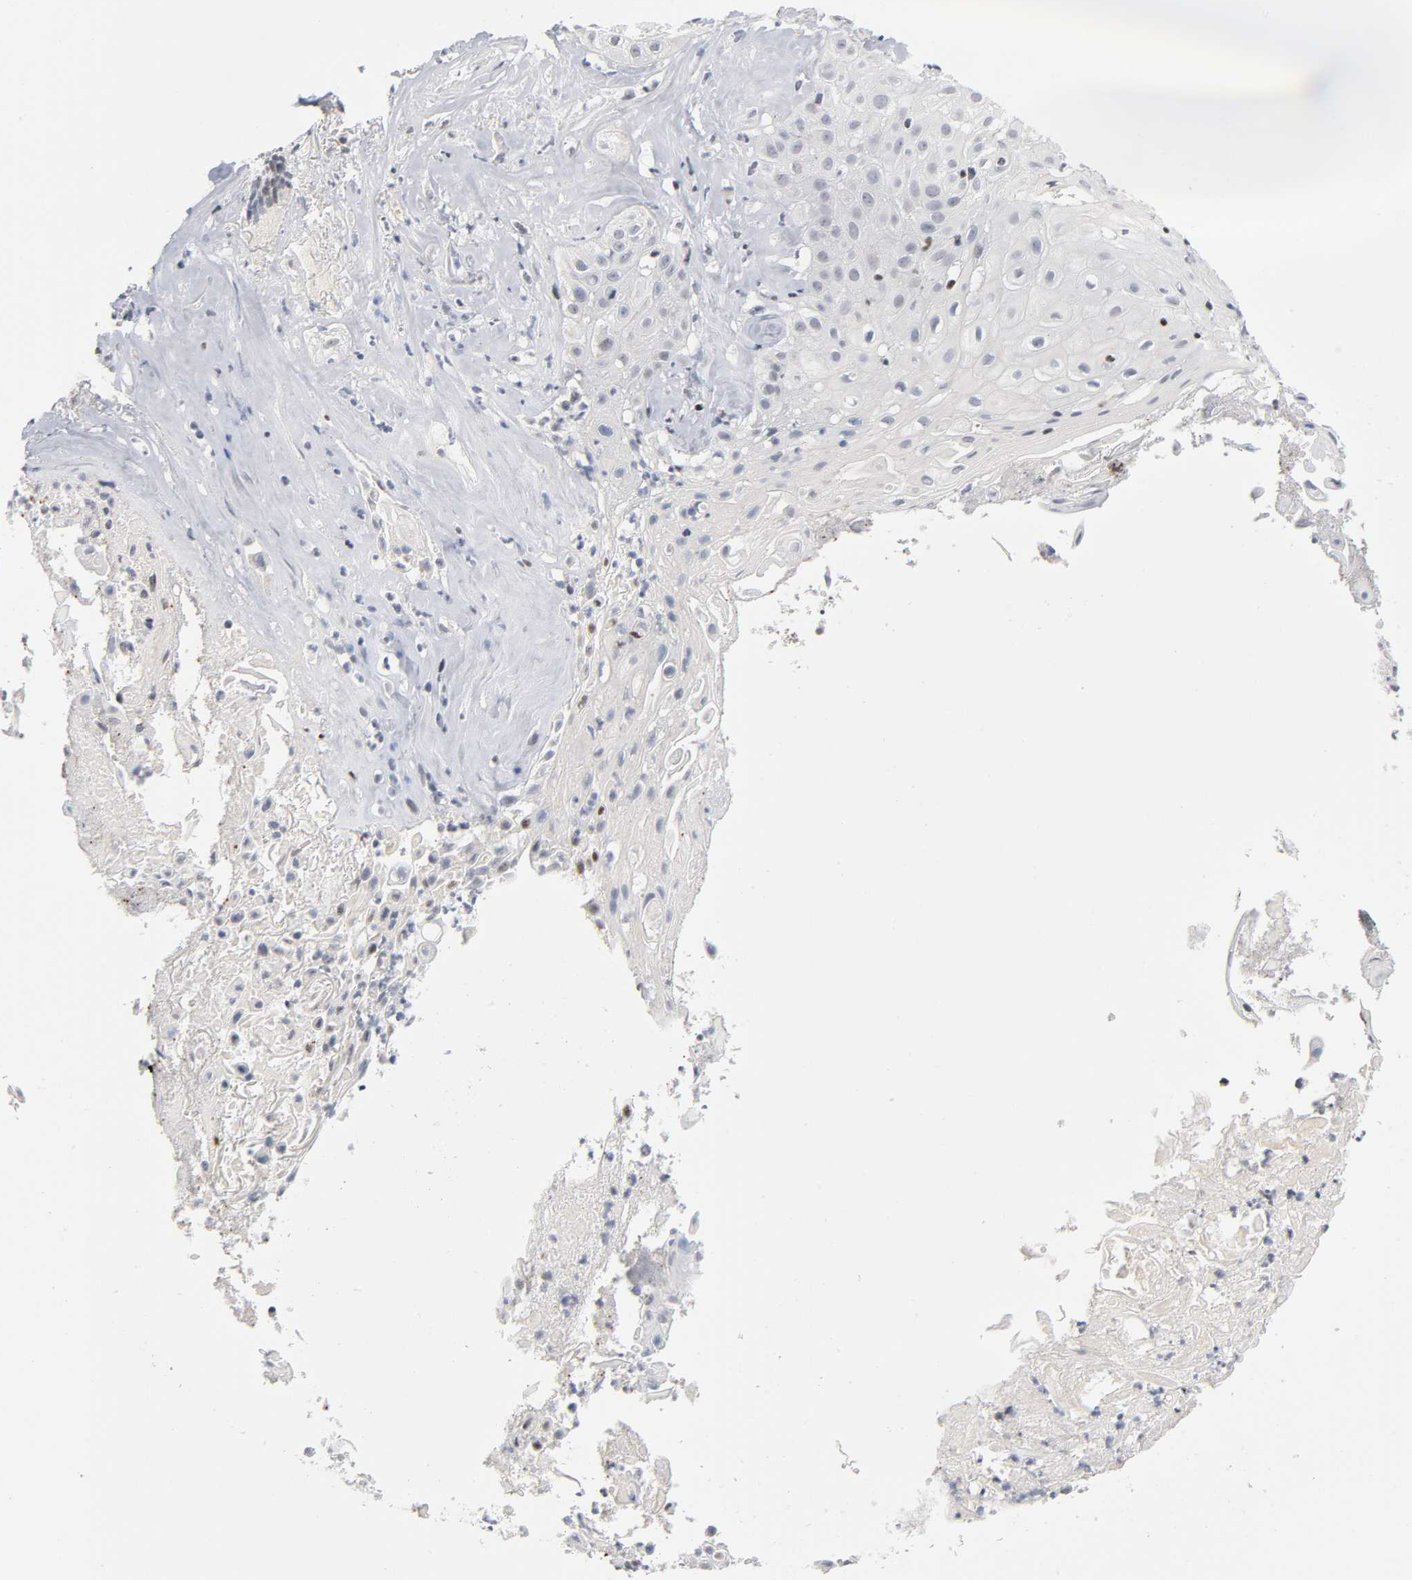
{"staining": {"intensity": "negative", "quantity": "none", "location": "none"}, "tissue": "skin cancer", "cell_type": "Tumor cells", "image_type": "cancer", "snomed": [{"axis": "morphology", "description": "Squamous cell carcinoma, NOS"}, {"axis": "topography", "description": "Skin"}], "caption": "IHC histopathology image of squamous cell carcinoma (skin) stained for a protein (brown), which reveals no positivity in tumor cells.", "gene": "SP3", "patient": {"sex": "male", "age": 65}}